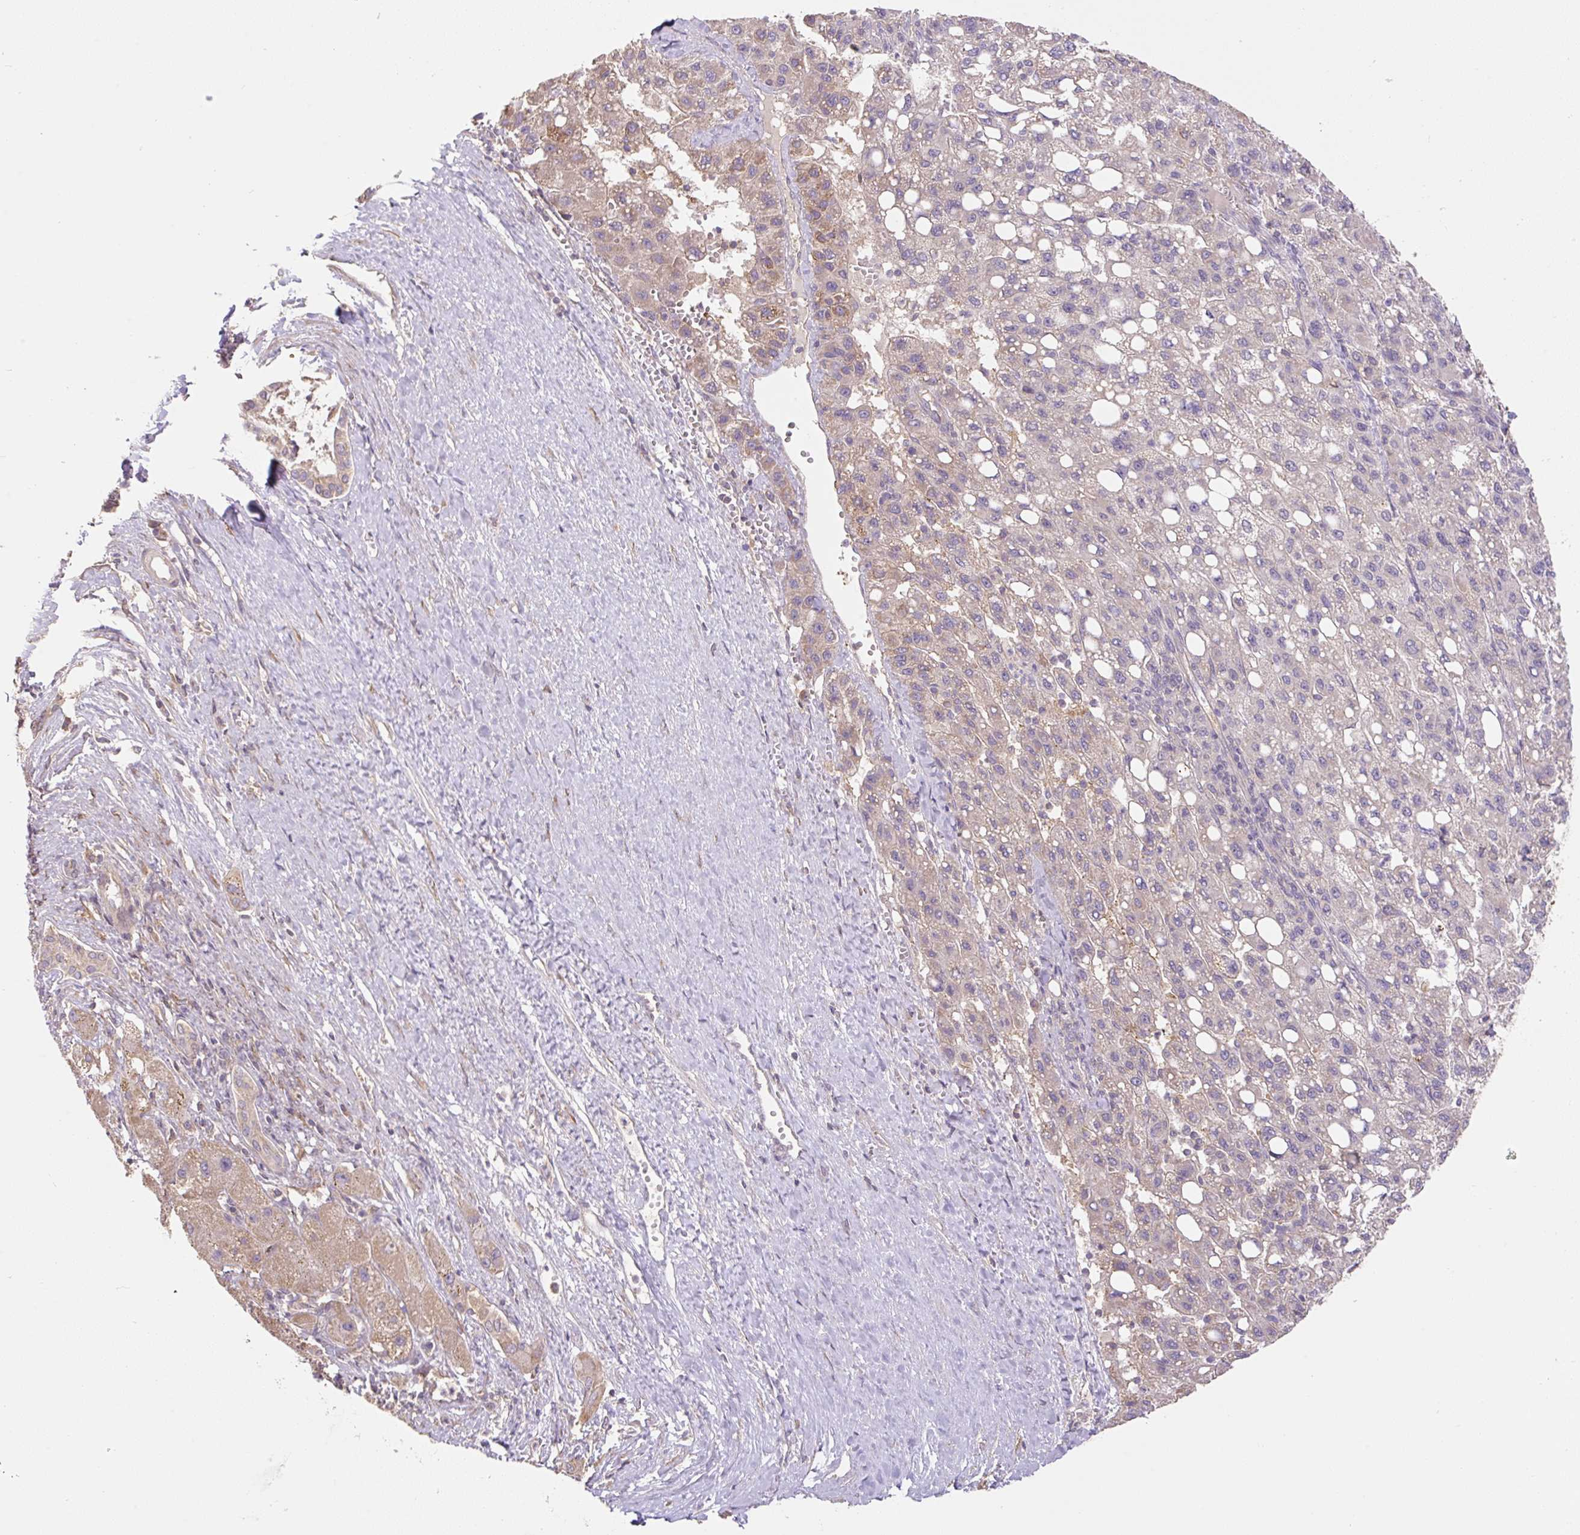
{"staining": {"intensity": "weak", "quantity": "<25%", "location": "cytoplasmic/membranous"}, "tissue": "liver cancer", "cell_type": "Tumor cells", "image_type": "cancer", "snomed": [{"axis": "morphology", "description": "Carcinoma, Hepatocellular, NOS"}, {"axis": "topography", "description": "Liver"}], "caption": "Immunohistochemical staining of human hepatocellular carcinoma (liver) exhibits no significant expression in tumor cells.", "gene": "COX8A", "patient": {"sex": "female", "age": 82}}